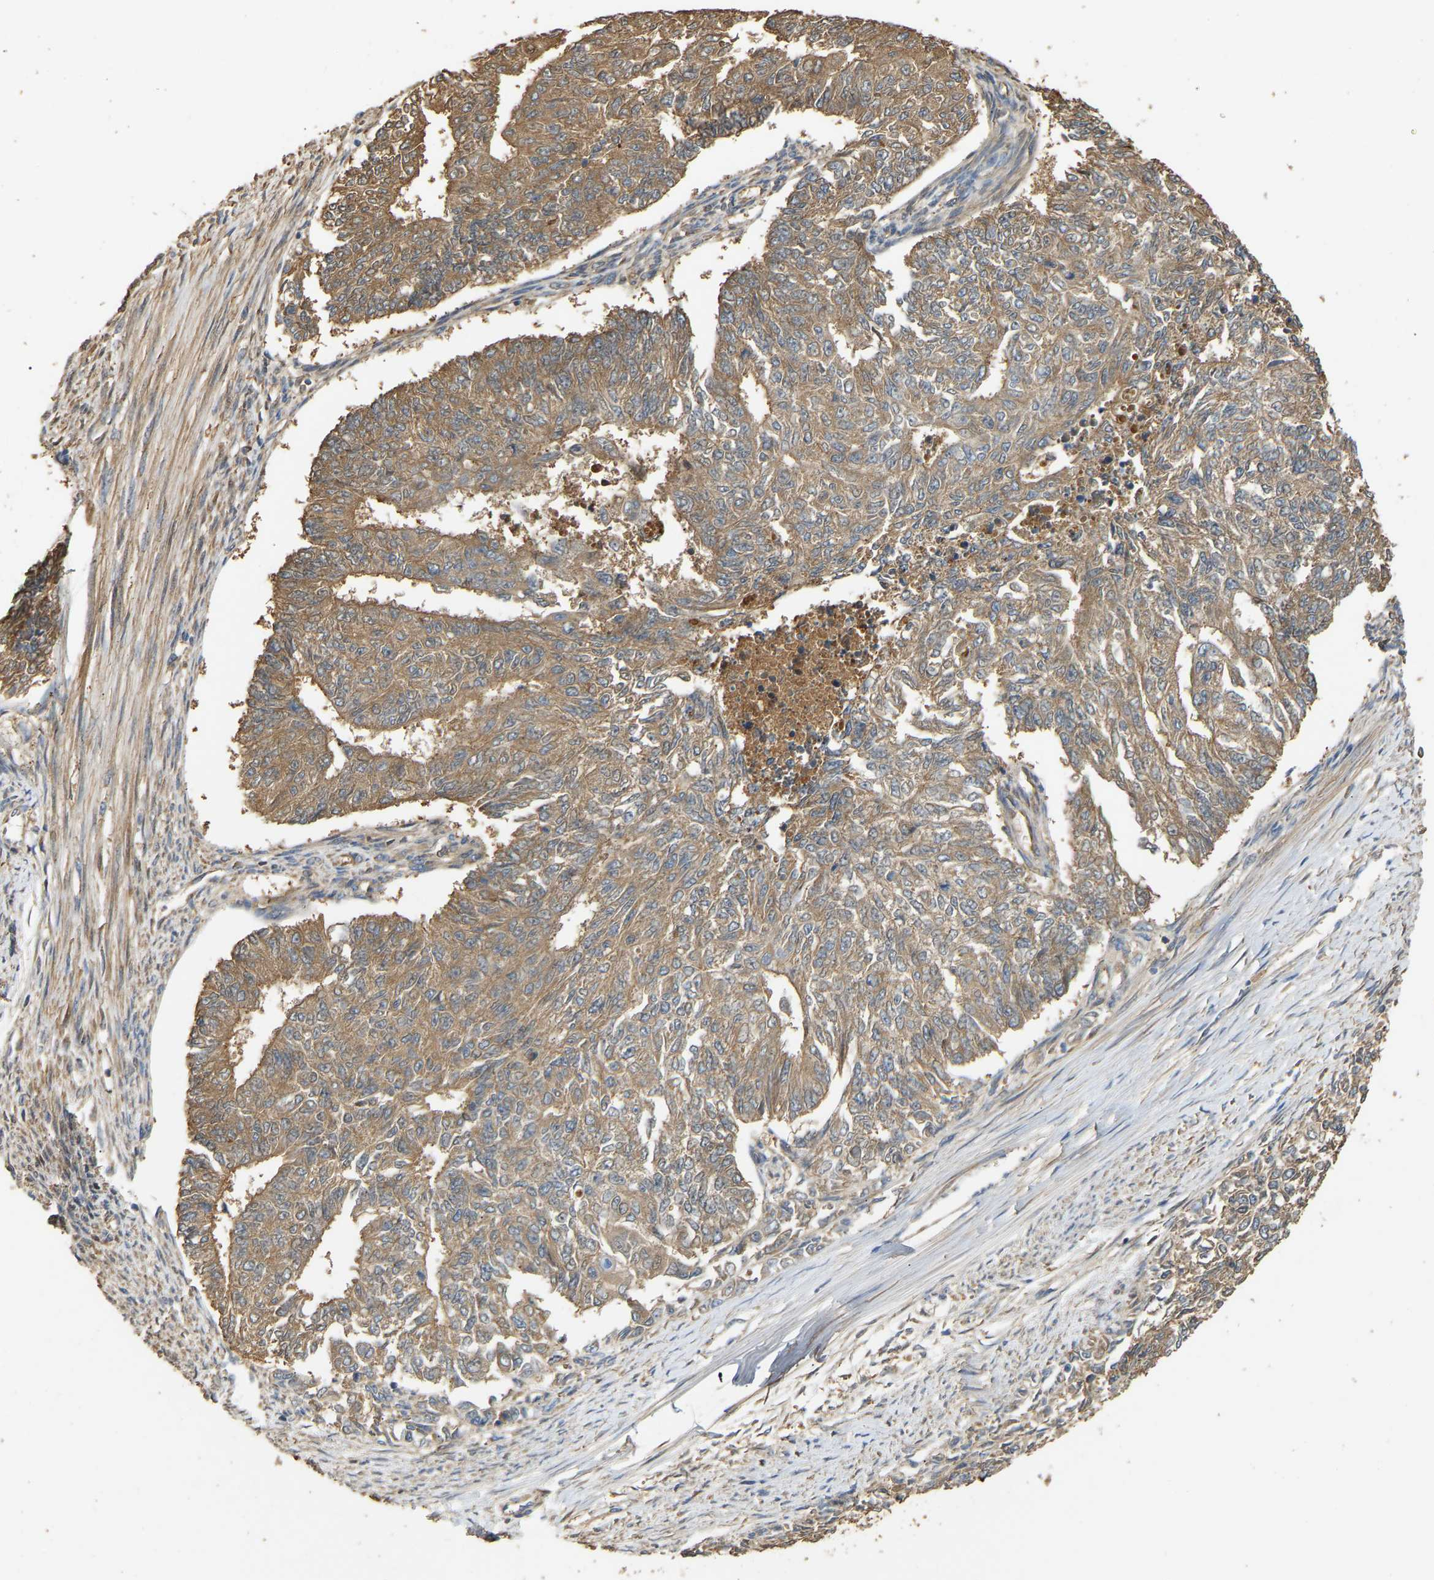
{"staining": {"intensity": "moderate", "quantity": ">75%", "location": "cytoplasmic/membranous"}, "tissue": "endometrial cancer", "cell_type": "Tumor cells", "image_type": "cancer", "snomed": [{"axis": "morphology", "description": "Adenocarcinoma, NOS"}, {"axis": "topography", "description": "Endometrium"}], "caption": "Tumor cells reveal medium levels of moderate cytoplasmic/membranous expression in approximately >75% of cells in endometrial adenocarcinoma.", "gene": "TMEM268", "patient": {"sex": "female", "age": 32}}